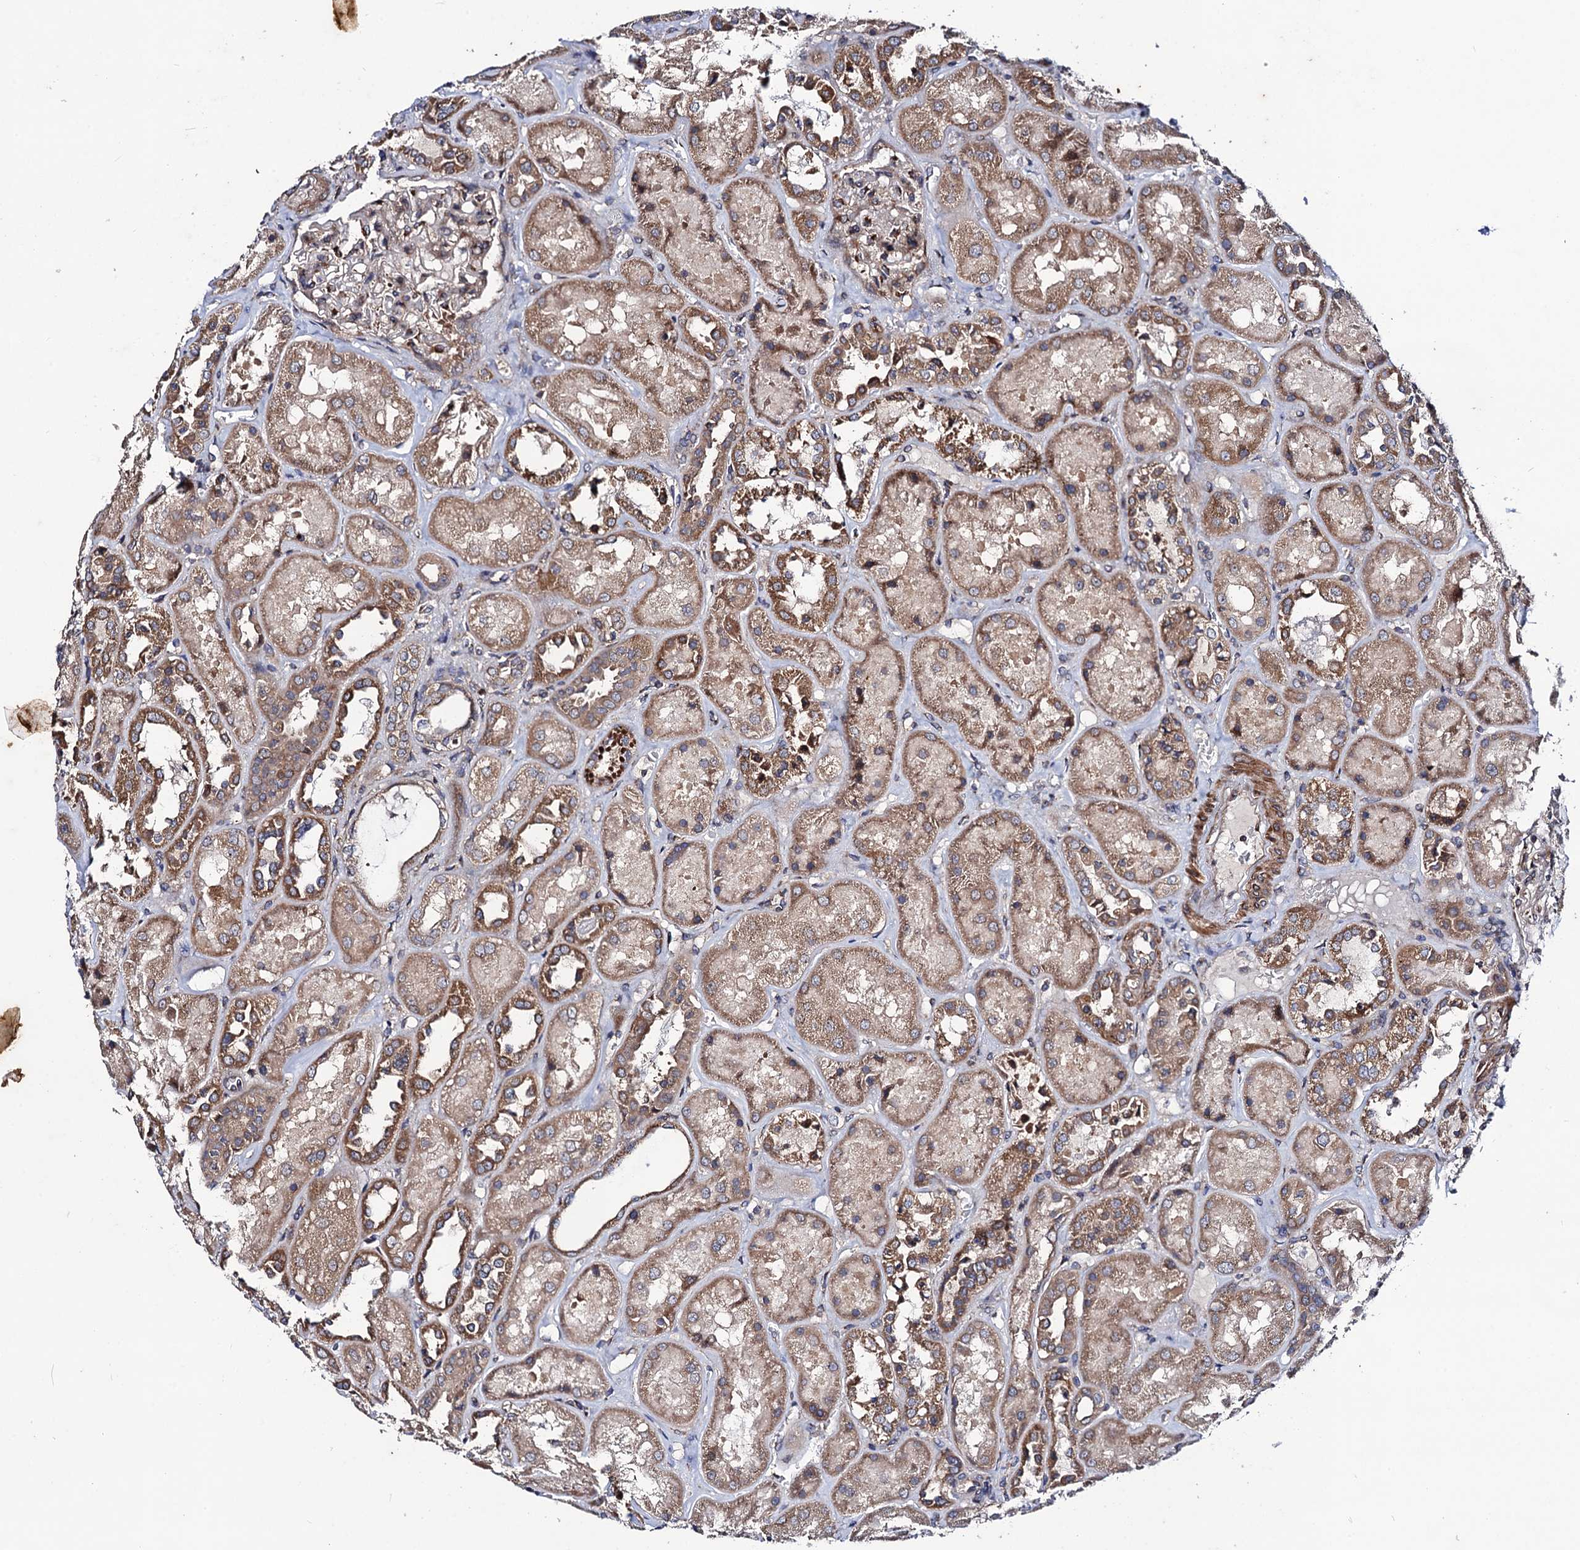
{"staining": {"intensity": "negative", "quantity": "none", "location": "none"}, "tissue": "kidney", "cell_type": "Cells in glomeruli", "image_type": "normal", "snomed": [{"axis": "morphology", "description": "Normal tissue, NOS"}, {"axis": "topography", "description": "Kidney"}], "caption": "IHC of normal human kidney exhibits no positivity in cells in glomeruli.", "gene": "DYDC1", "patient": {"sex": "male", "age": 70}}